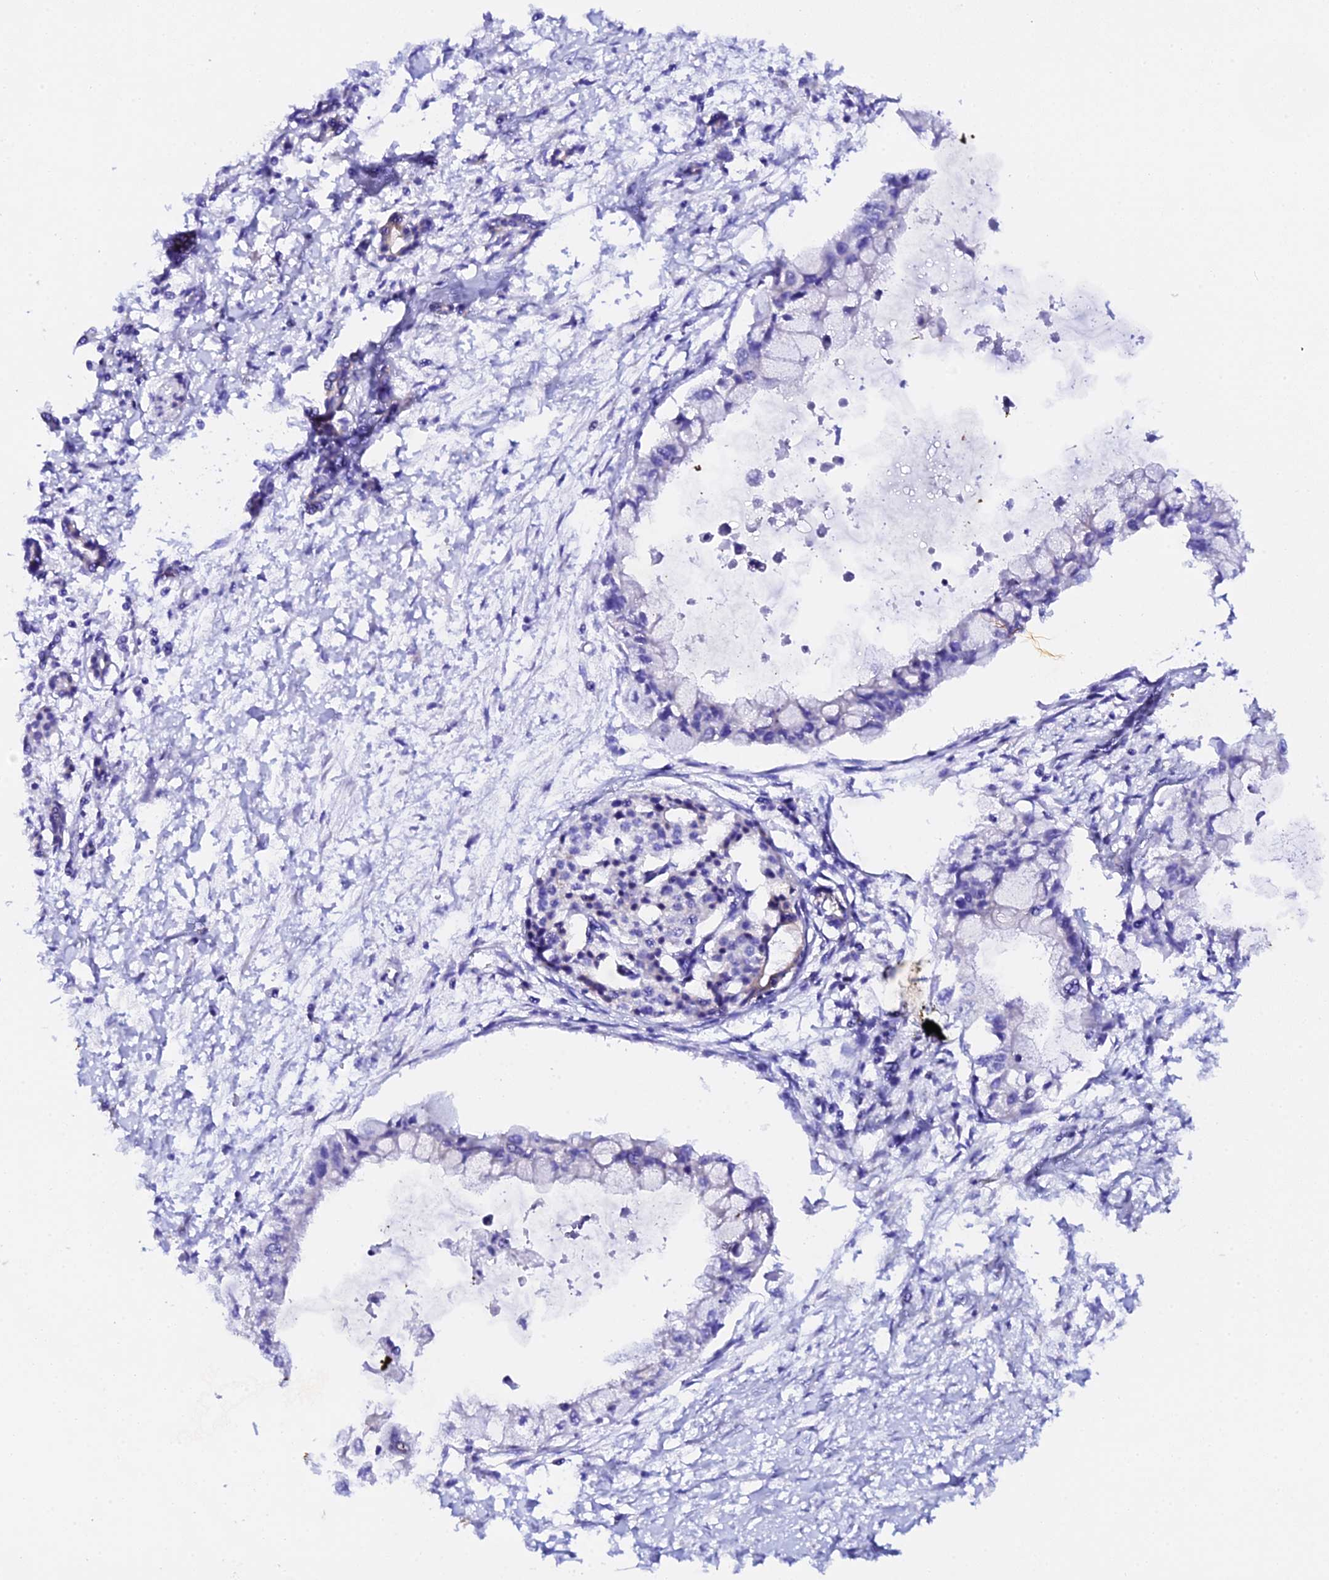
{"staining": {"intensity": "weak", "quantity": "25%-75%", "location": "cytoplasmic/membranous"}, "tissue": "pancreatic cancer", "cell_type": "Tumor cells", "image_type": "cancer", "snomed": [{"axis": "morphology", "description": "Adenocarcinoma, NOS"}, {"axis": "topography", "description": "Pancreas"}], "caption": "Immunohistochemical staining of pancreatic adenocarcinoma reveals low levels of weak cytoplasmic/membranous protein staining in about 25%-75% of tumor cells.", "gene": "CFAP45", "patient": {"sex": "male", "age": 48}}